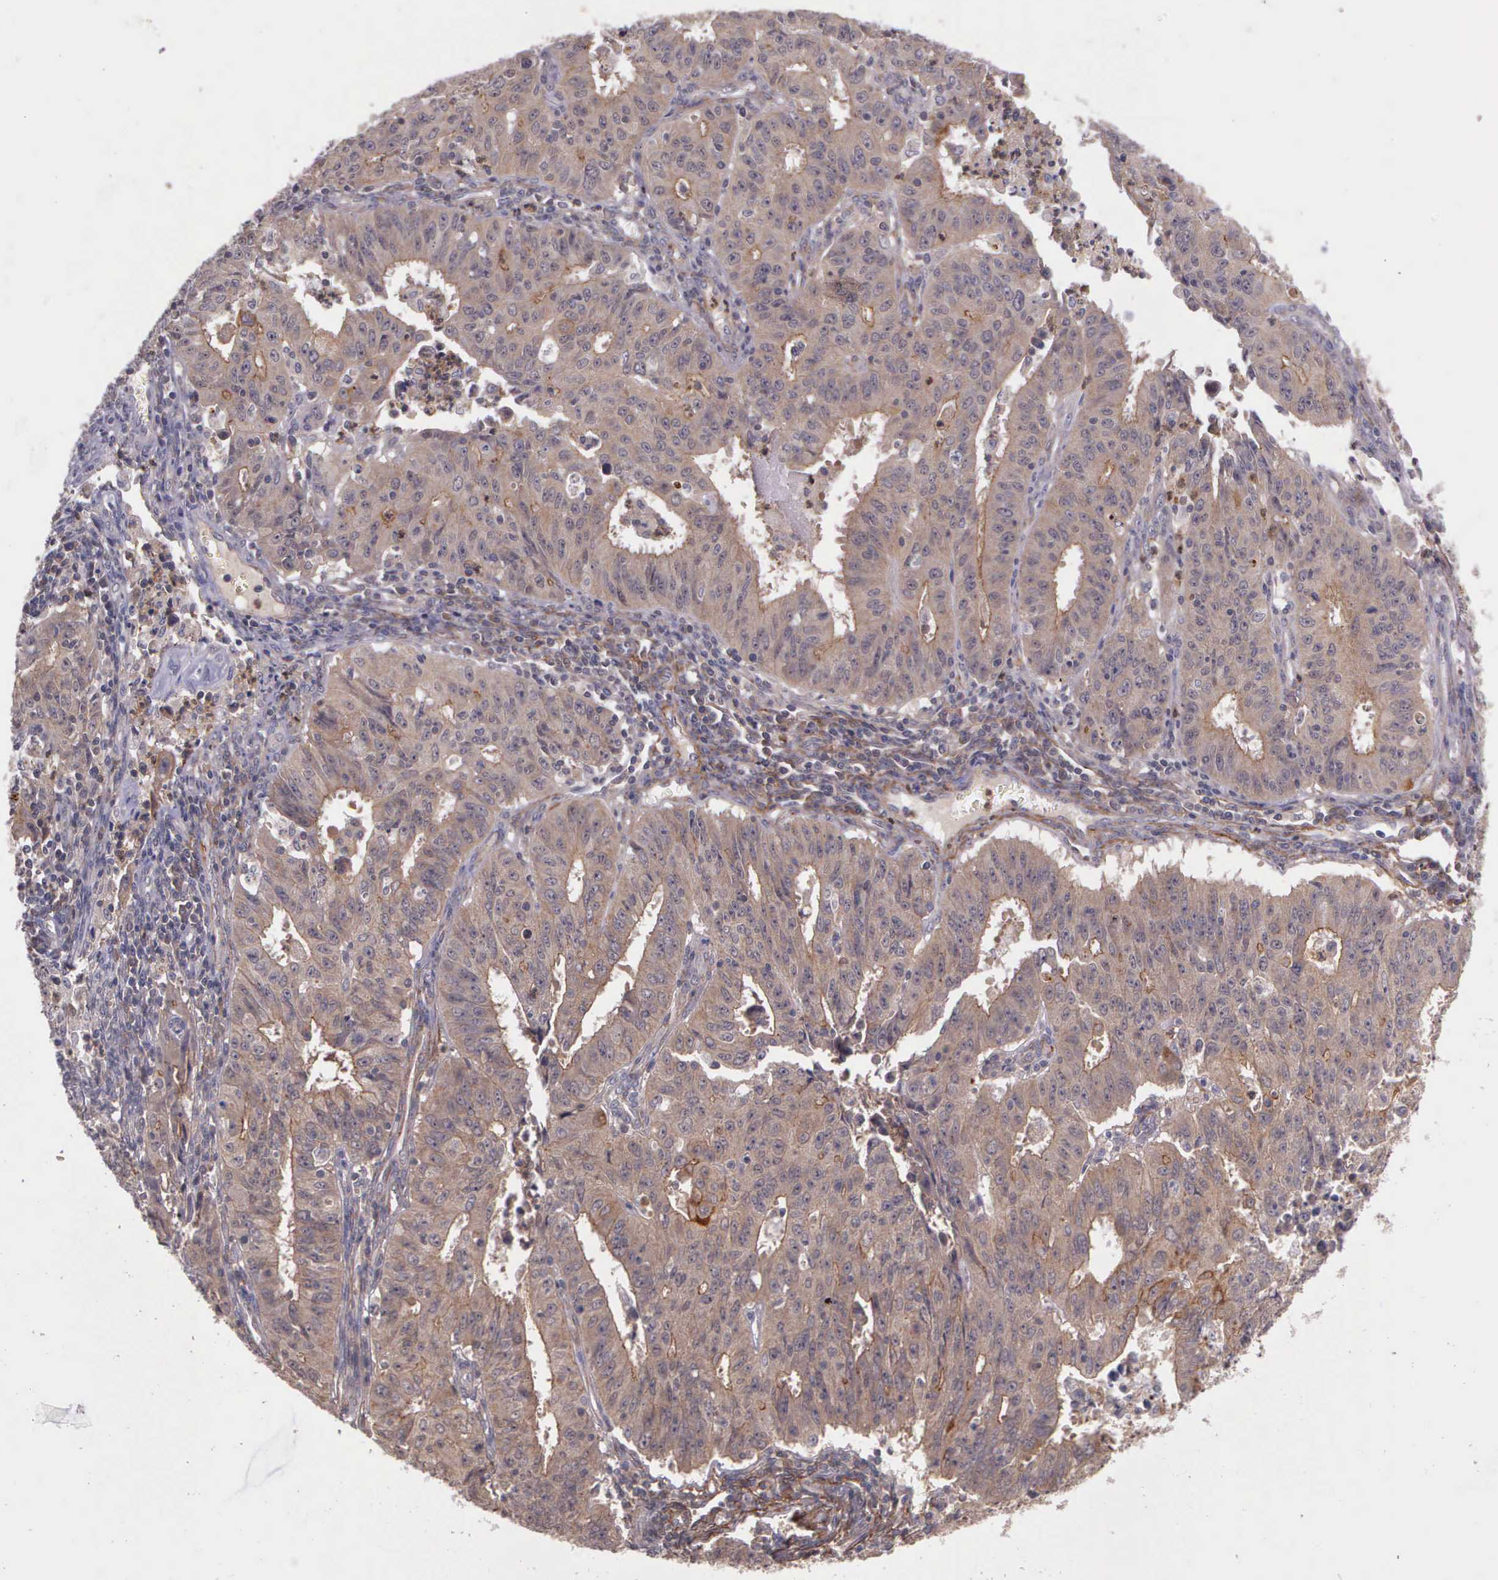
{"staining": {"intensity": "moderate", "quantity": ">75%", "location": "cytoplasmic/membranous"}, "tissue": "endometrial cancer", "cell_type": "Tumor cells", "image_type": "cancer", "snomed": [{"axis": "morphology", "description": "Adenocarcinoma, NOS"}, {"axis": "topography", "description": "Endometrium"}], "caption": "Tumor cells display moderate cytoplasmic/membranous expression in approximately >75% of cells in adenocarcinoma (endometrial).", "gene": "PRICKLE3", "patient": {"sex": "female", "age": 42}}